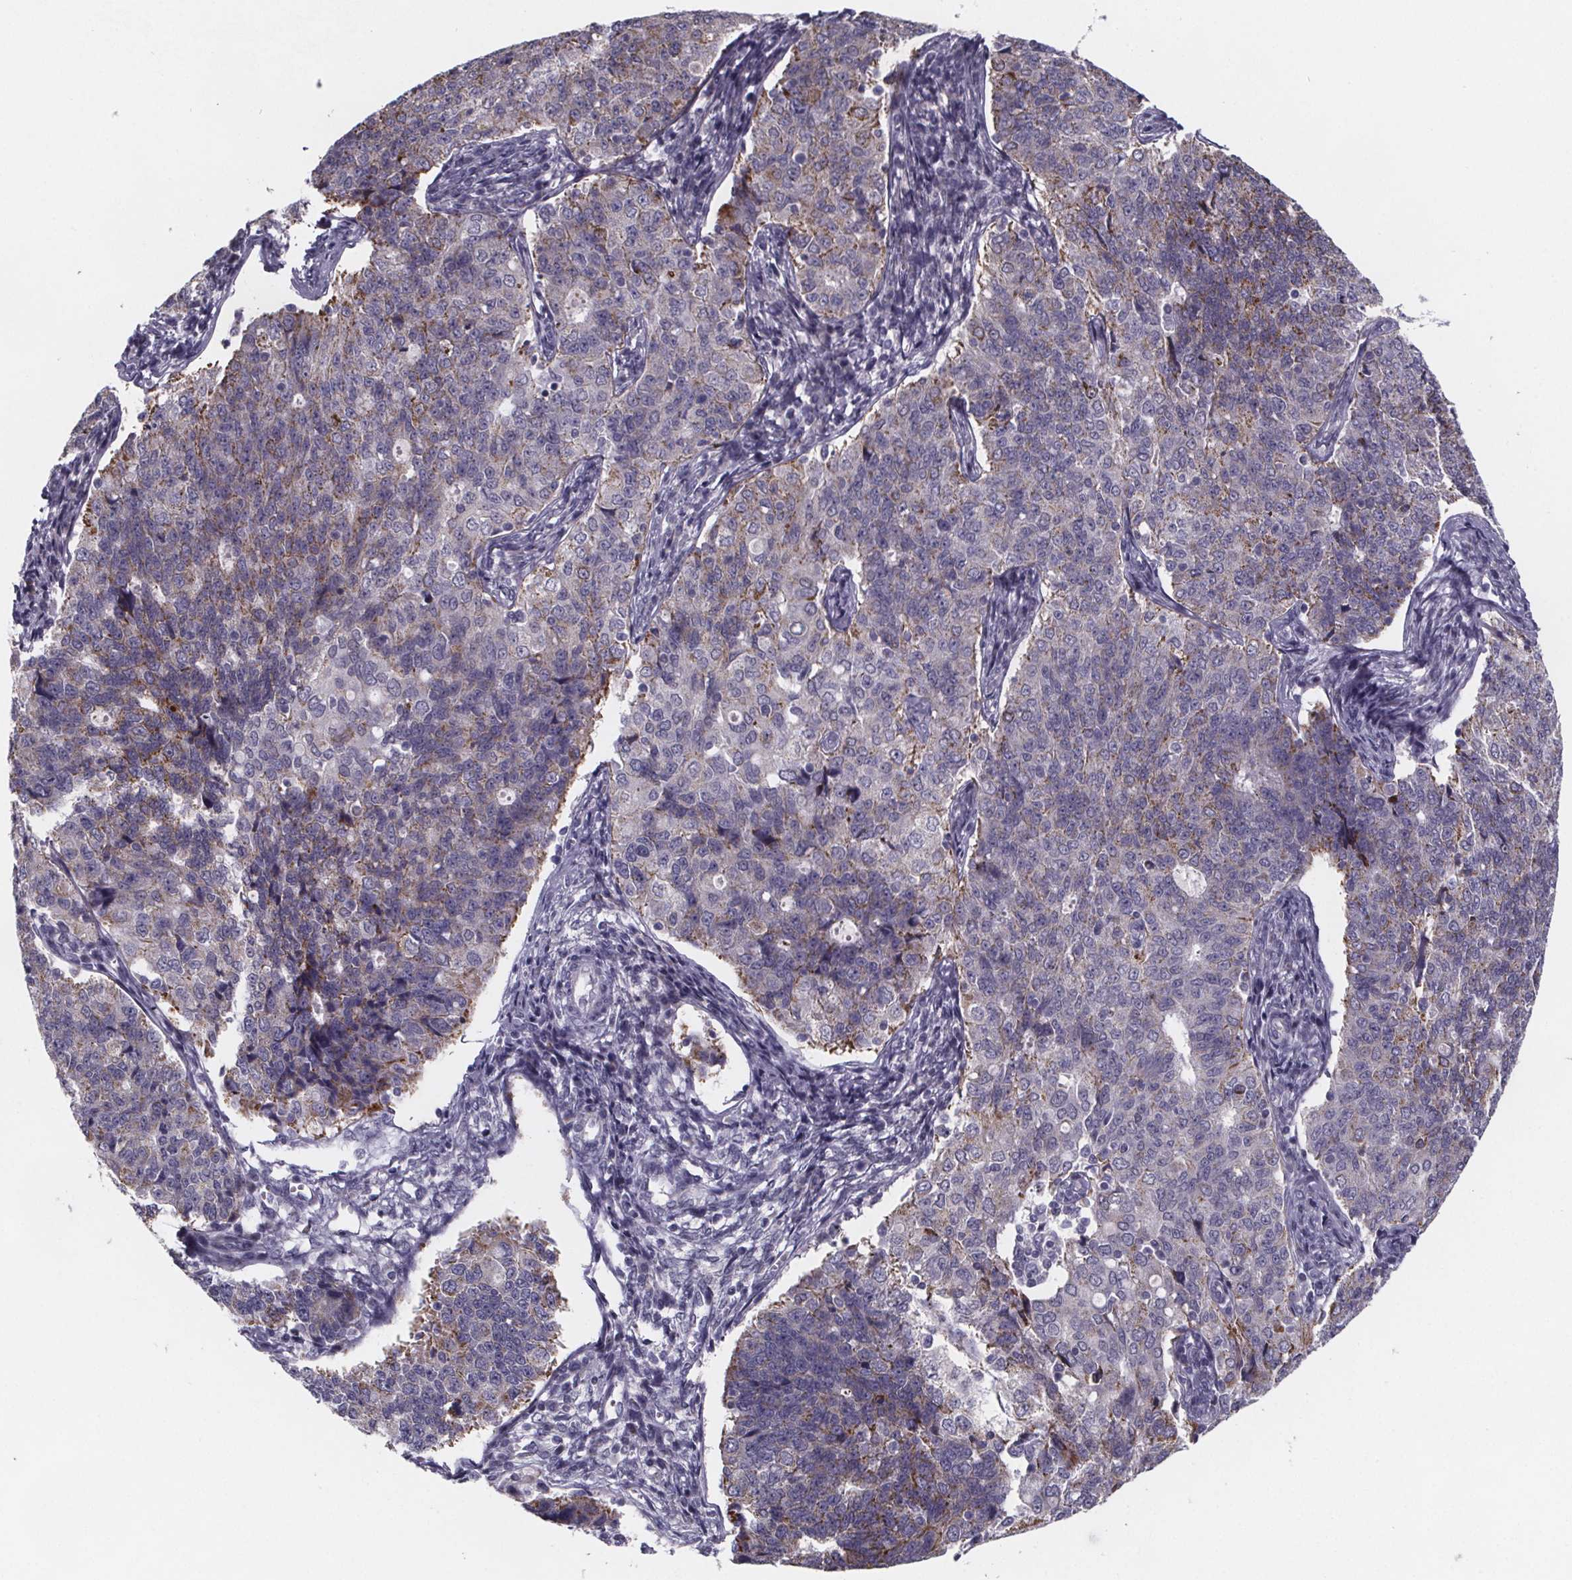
{"staining": {"intensity": "moderate", "quantity": "<25%", "location": "cytoplasmic/membranous"}, "tissue": "endometrial cancer", "cell_type": "Tumor cells", "image_type": "cancer", "snomed": [{"axis": "morphology", "description": "Adenocarcinoma, NOS"}, {"axis": "topography", "description": "Endometrium"}], "caption": "Immunohistochemical staining of human endometrial cancer (adenocarcinoma) exhibits low levels of moderate cytoplasmic/membranous protein staining in about <25% of tumor cells.", "gene": "PAH", "patient": {"sex": "female", "age": 43}}